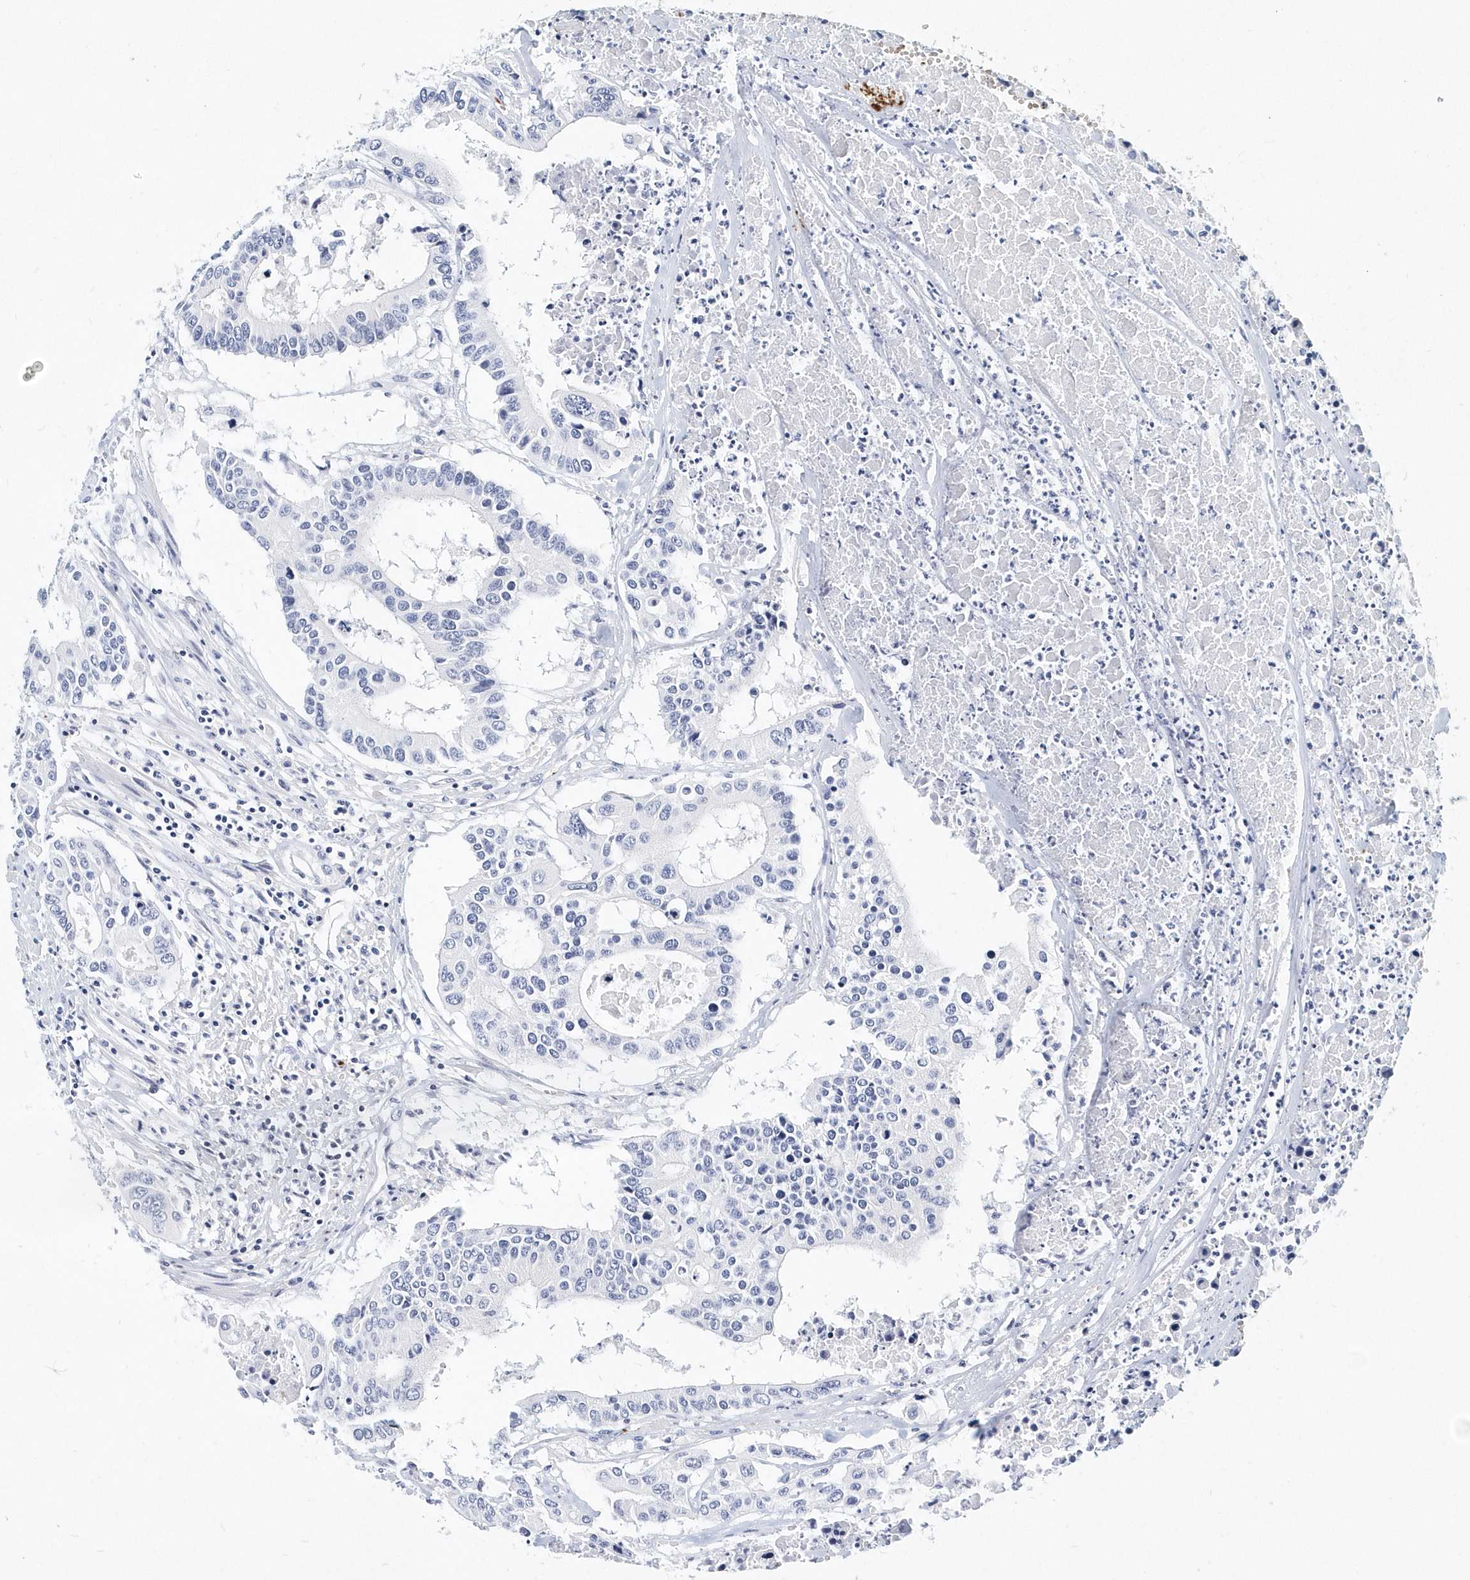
{"staining": {"intensity": "negative", "quantity": "none", "location": "none"}, "tissue": "colorectal cancer", "cell_type": "Tumor cells", "image_type": "cancer", "snomed": [{"axis": "morphology", "description": "Adenocarcinoma, NOS"}, {"axis": "topography", "description": "Colon"}], "caption": "A photomicrograph of human colorectal adenocarcinoma is negative for staining in tumor cells.", "gene": "ITGA2B", "patient": {"sex": "male", "age": 77}}